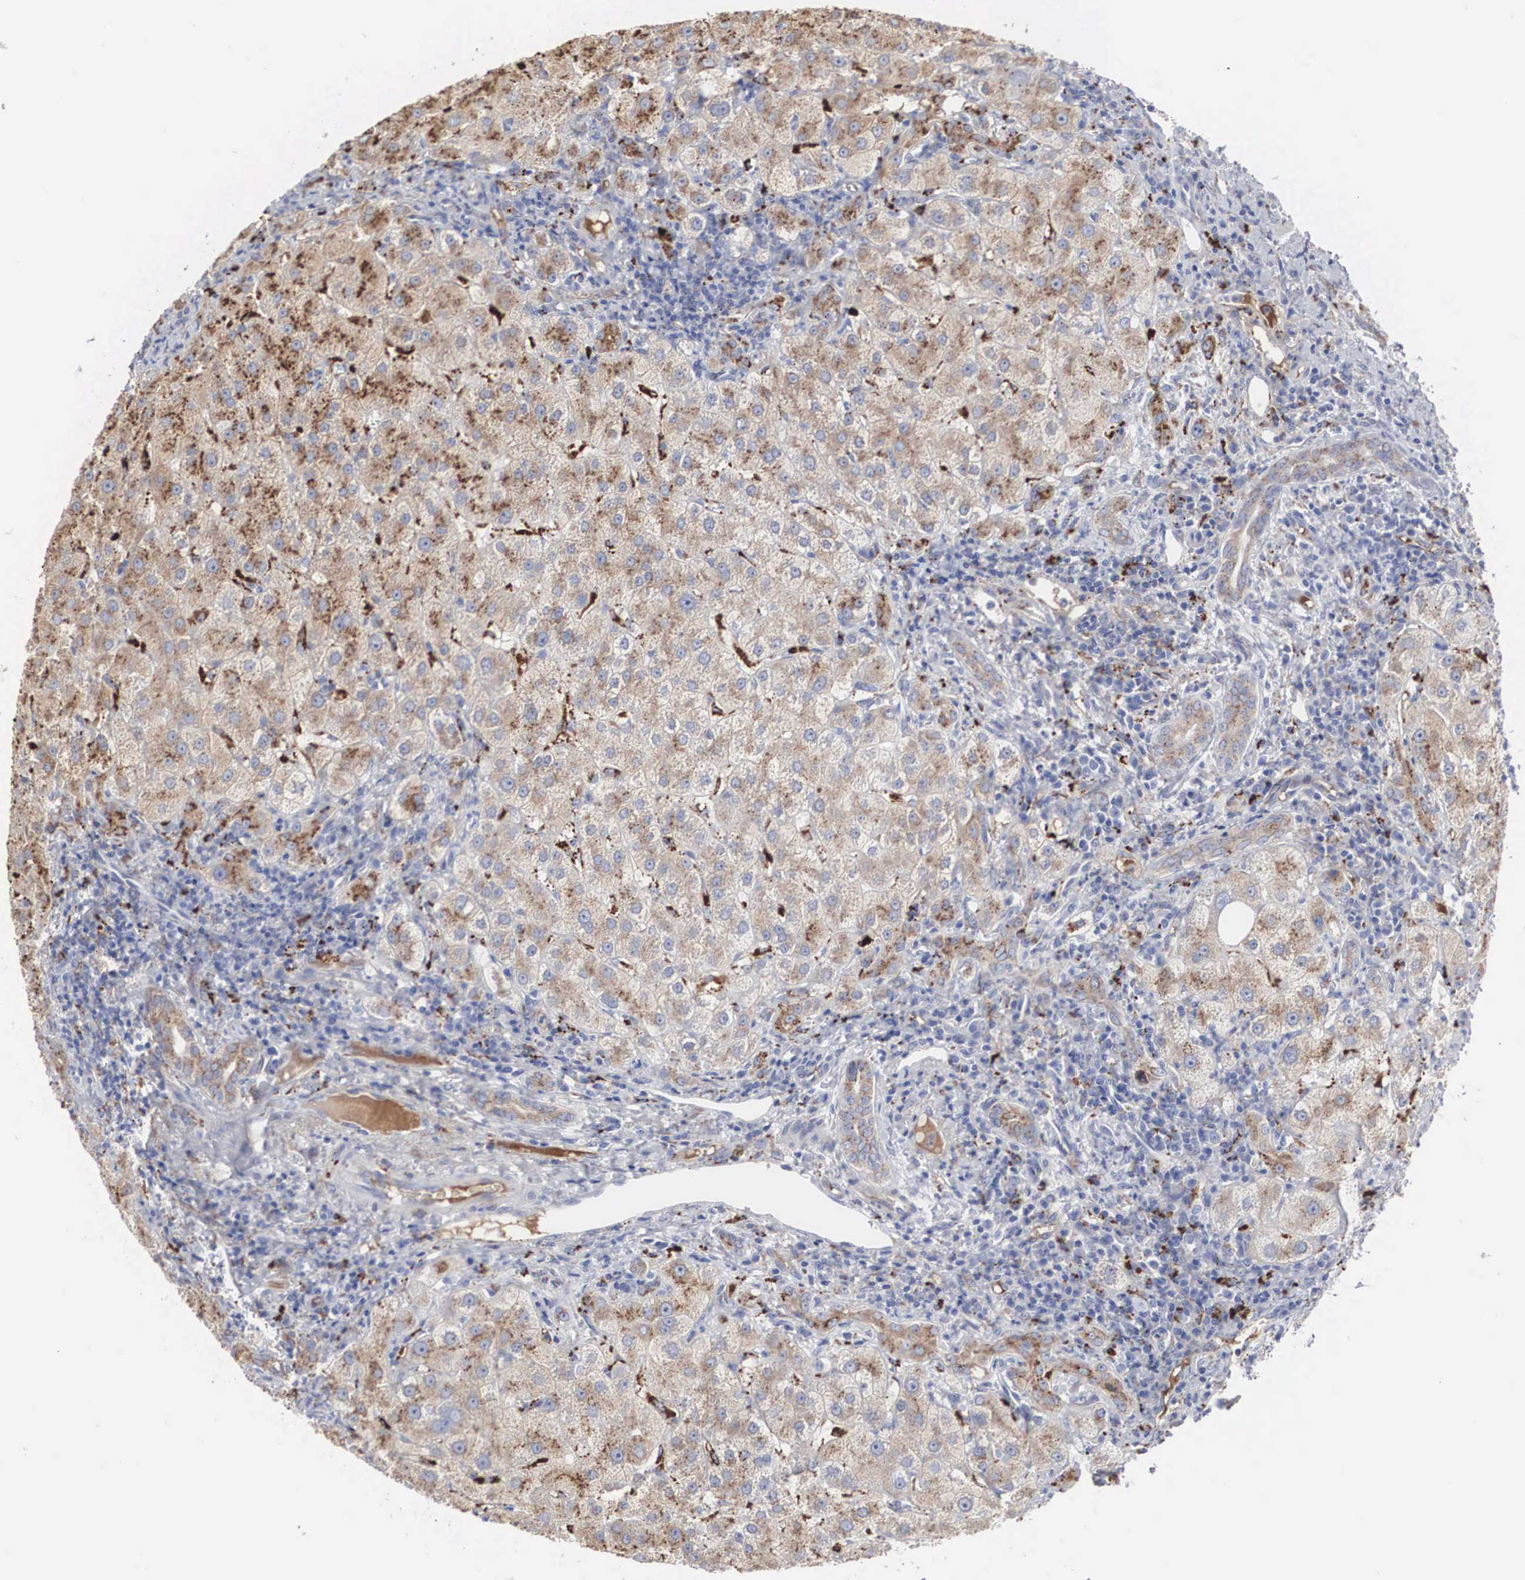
{"staining": {"intensity": "moderate", "quantity": ">75%", "location": "cytoplasmic/membranous"}, "tissue": "liver", "cell_type": "Cholangiocytes", "image_type": "normal", "snomed": [{"axis": "morphology", "description": "Normal tissue, NOS"}, {"axis": "topography", "description": "Liver"}], "caption": "Cholangiocytes display medium levels of moderate cytoplasmic/membranous positivity in about >75% of cells in unremarkable human liver. Immunohistochemistry stains the protein in brown and the nuclei are stained blue.", "gene": "LGALS3BP", "patient": {"sex": "female", "age": 79}}